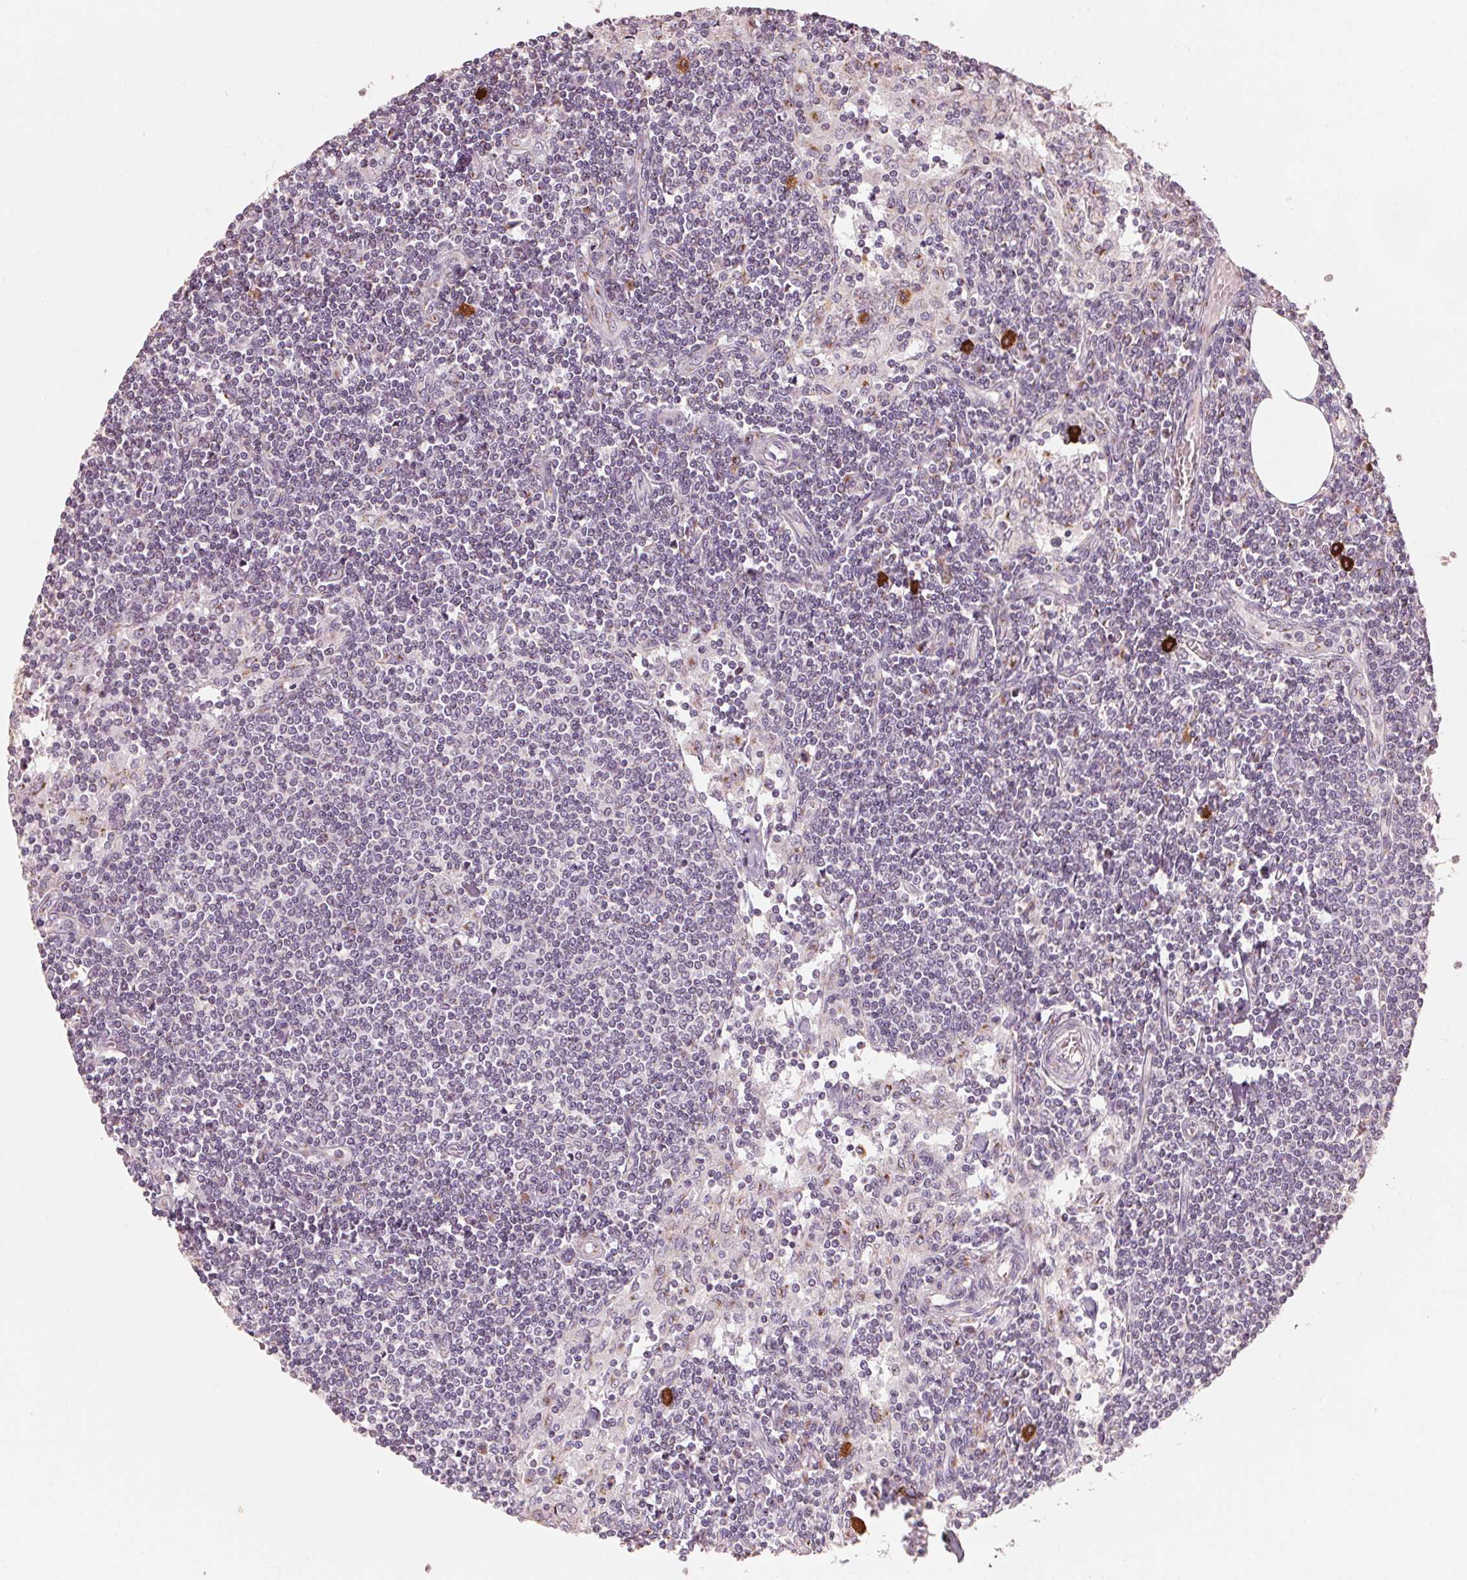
{"staining": {"intensity": "moderate", "quantity": ">75%", "location": "cytoplasmic/membranous"}, "tissue": "lymph node", "cell_type": "Germinal center cells", "image_type": "normal", "snomed": [{"axis": "morphology", "description": "Normal tissue, NOS"}, {"axis": "topography", "description": "Lymph node"}], "caption": "A brown stain labels moderate cytoplasmic/membranous staining of a protein in germinal center cells of unremarkable lymph node.", "gene": "TOMM70", "patient": {"sex": "female", "age": 69}}